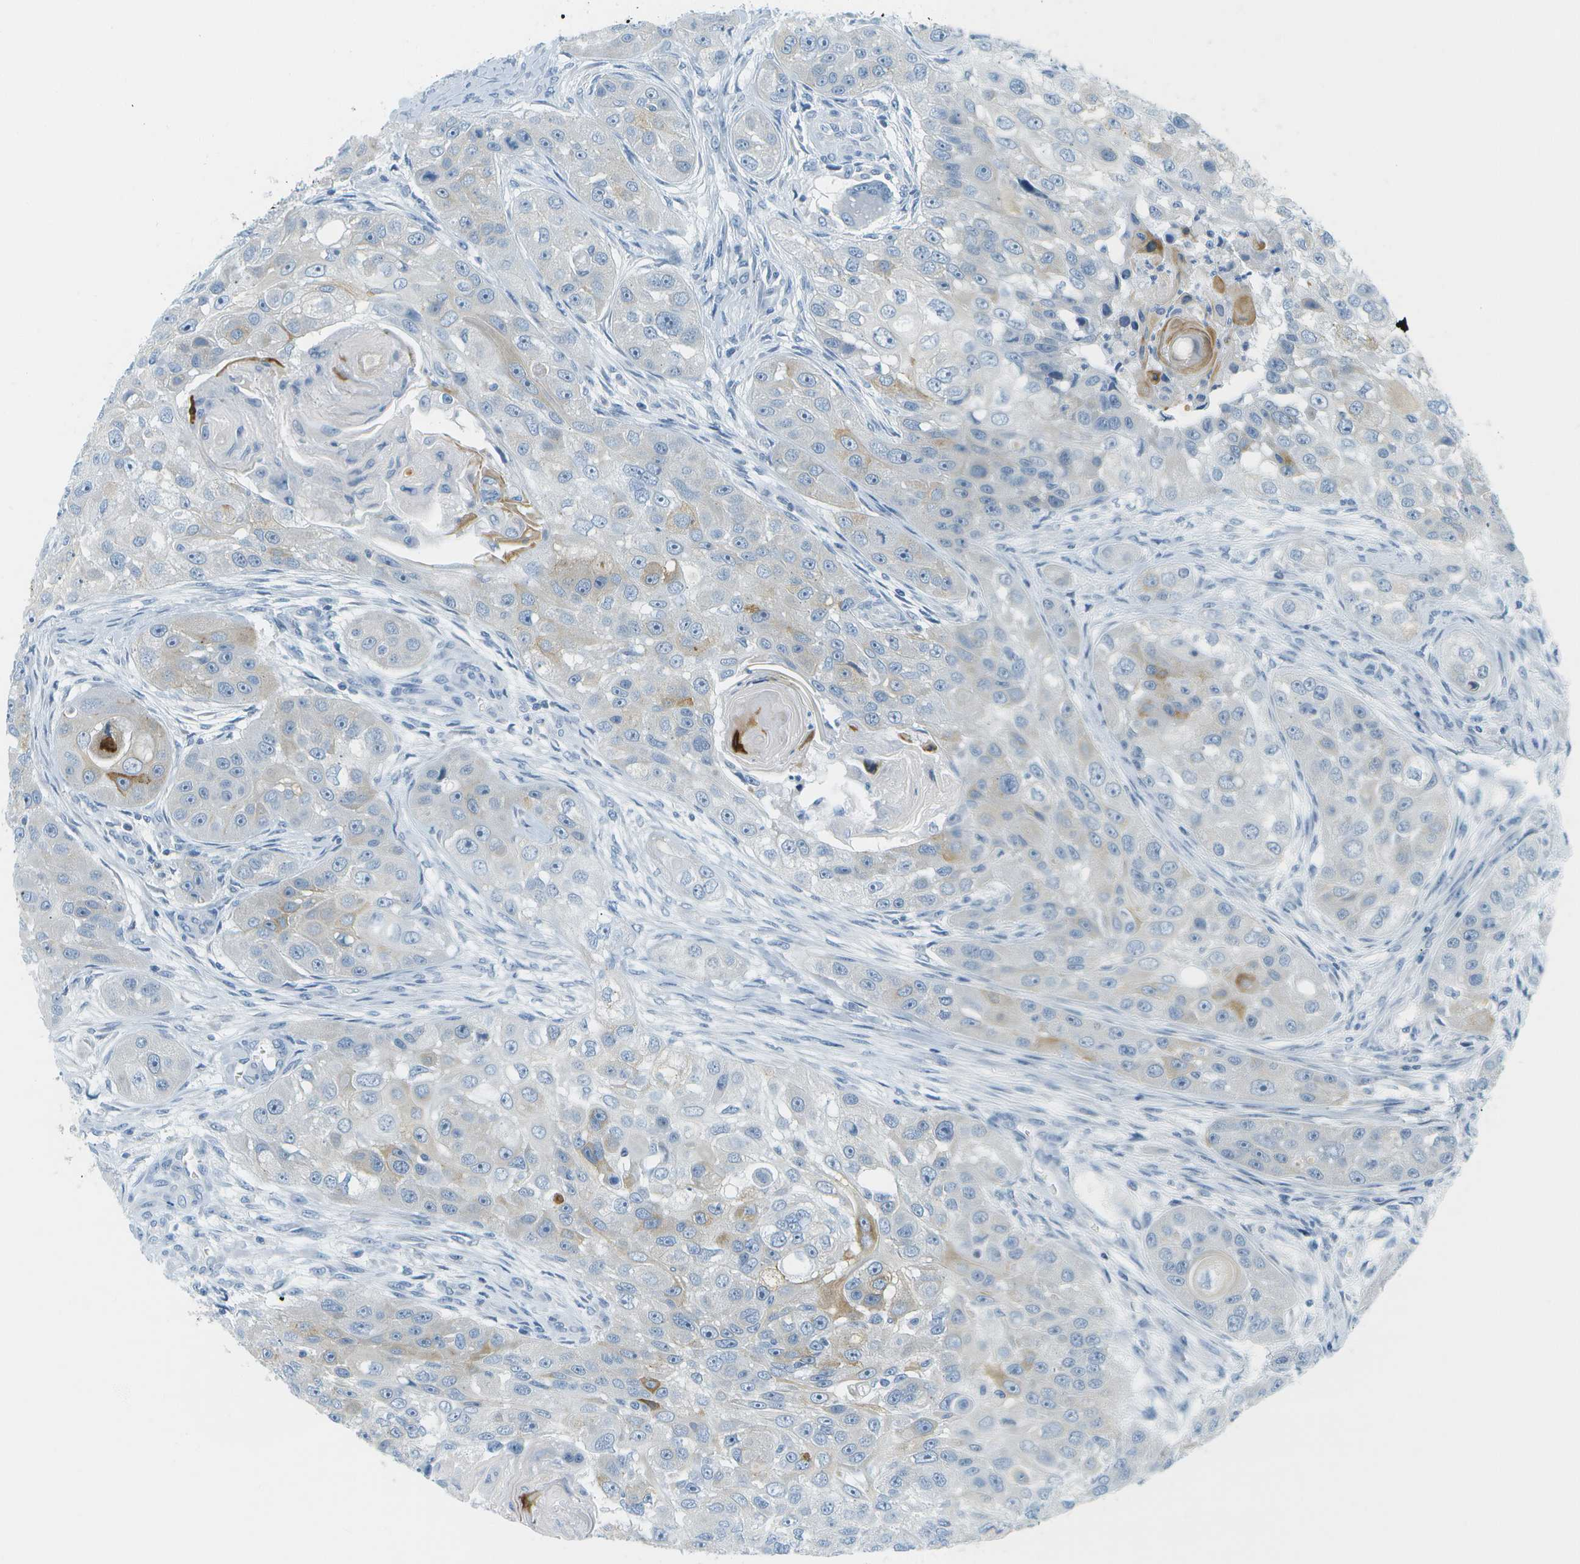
{"staining": {"intensity": "moderate", "quantity": "<25%", "location": "cytoplasmic/membranous"}, "tissue": "head and neck cancer", "cell_type": "Tumor cells", "image_type": "cancer", "snomed": [{"axis": "morphology", "description": "Normal tissue, NOS"}, {"axis": "morphology", "description": "Squamous cell carcinoma, NOS"}, {"axis": "topography", "description": "Skeletal muscle"}, {"axis": "topography", "description": "Head-Neck"}], "caption": "IHC micrograph of head and neck cancer stained for a protein (brown), which shows low levels of moderate cytoplasmic/membranous positivity in approximately <25% of tumor cells.", "gene": "SMYD5", "patient": {"sex": "male", "age": 51}}